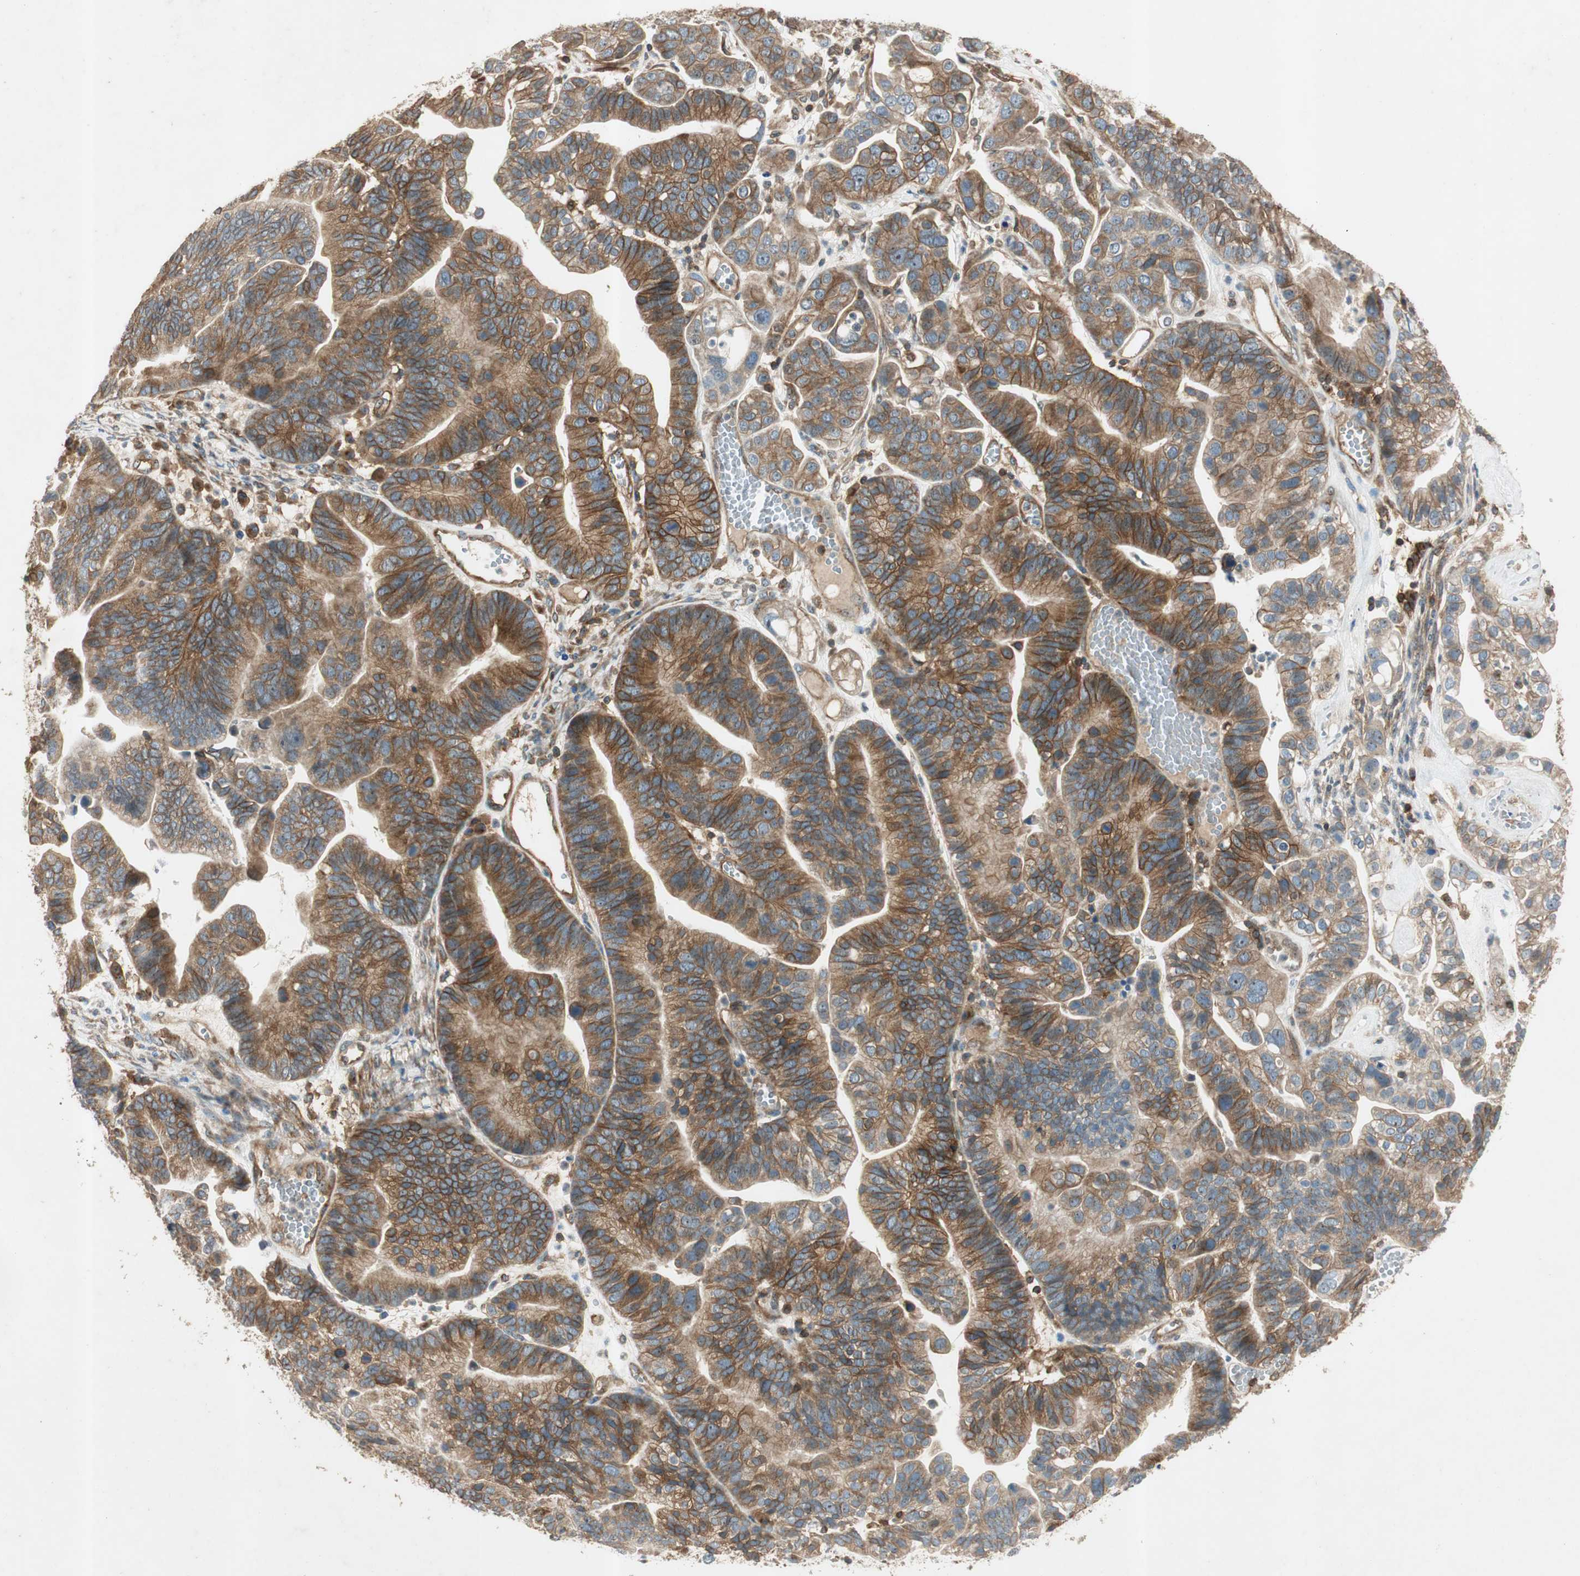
{"staining": {"intensity": "moderate", "quantity": ">75%", "location": "cytoplasmic/membranous"}, "tissue": "ovarian cancer", "cell_type": "Tumor cells", "image_type": "cancer", "snomed": [{"axis": "morphology", "description": "Cystadenocarcinoma, serous, NOS"}, {"axis": "topography", "description": "Ovary"}], "caption": "The image shows a brown stain indicating the presence of a protein in the cytoplasmic/membranous of tumor cells in ovarian serous cystadenocarcinoma. (brown staining indicates protein expression, while blue staining denotes nuclei).", "gene": "BTN3A3", "patient": {"sex": "female", "age": 56}}